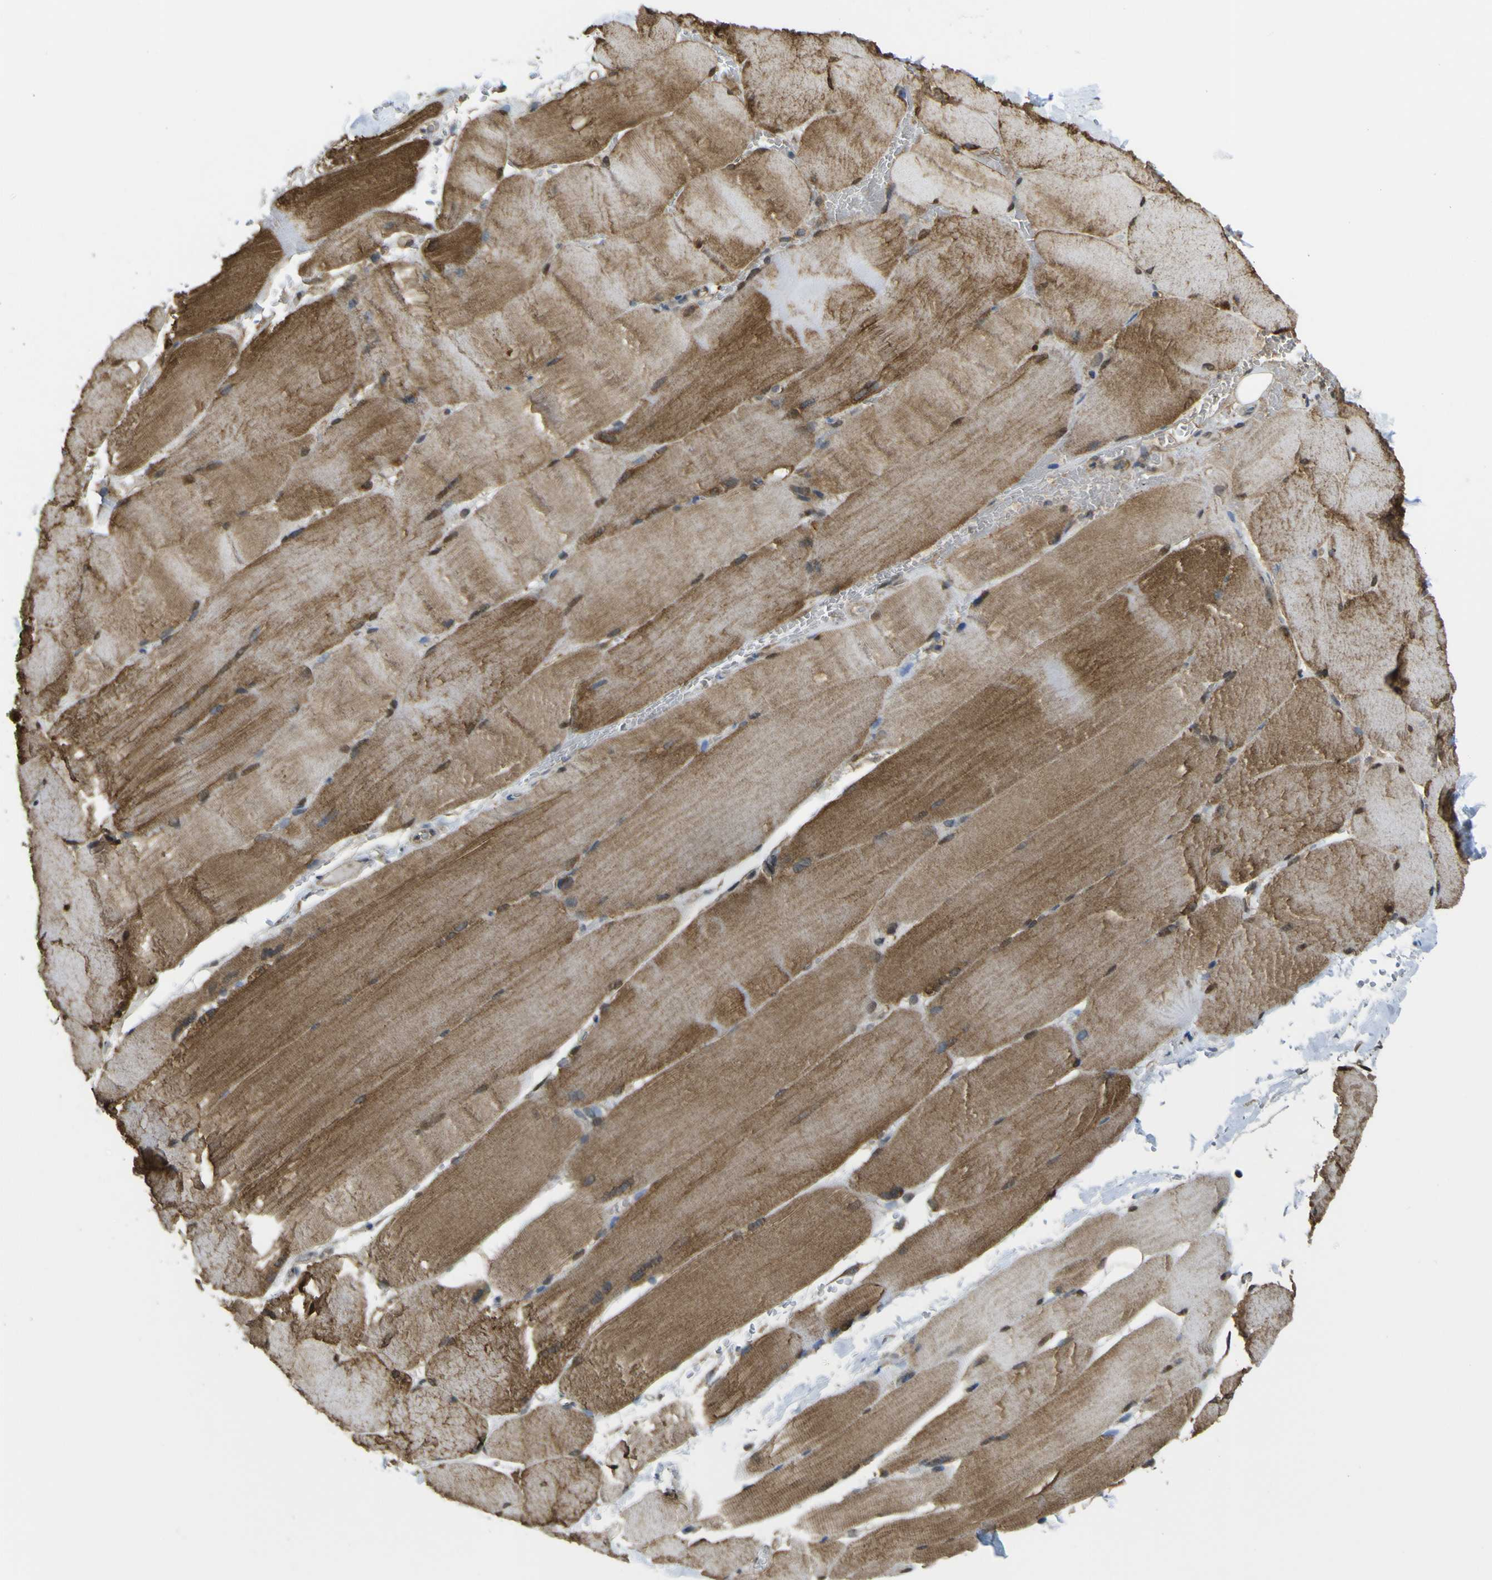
{"staining": {"intensity": "moderate", "quantity": ">75%", "location": "cytoplasmic/membranous"}, "tissue": "skeletal muscle", "cell_type": "Myocytes", "image_type": "normal", "snomed": [{"axis": "morphology", "description": "Normal tissue, NOS"}, {"axis": "topography", "description": "Skin"}, {"axis": "topography", "description": "Skeletal muscle"}], "caption": "Immunohistochemical staining of unremarkable human skeletal muscle demonstrates >75% levels of moderate cytoplasmic/membranous protein positivity in approximately >75% of myocytes.", "gene": "YWHAG", "patient": {"sex": "male", "age": 83}}